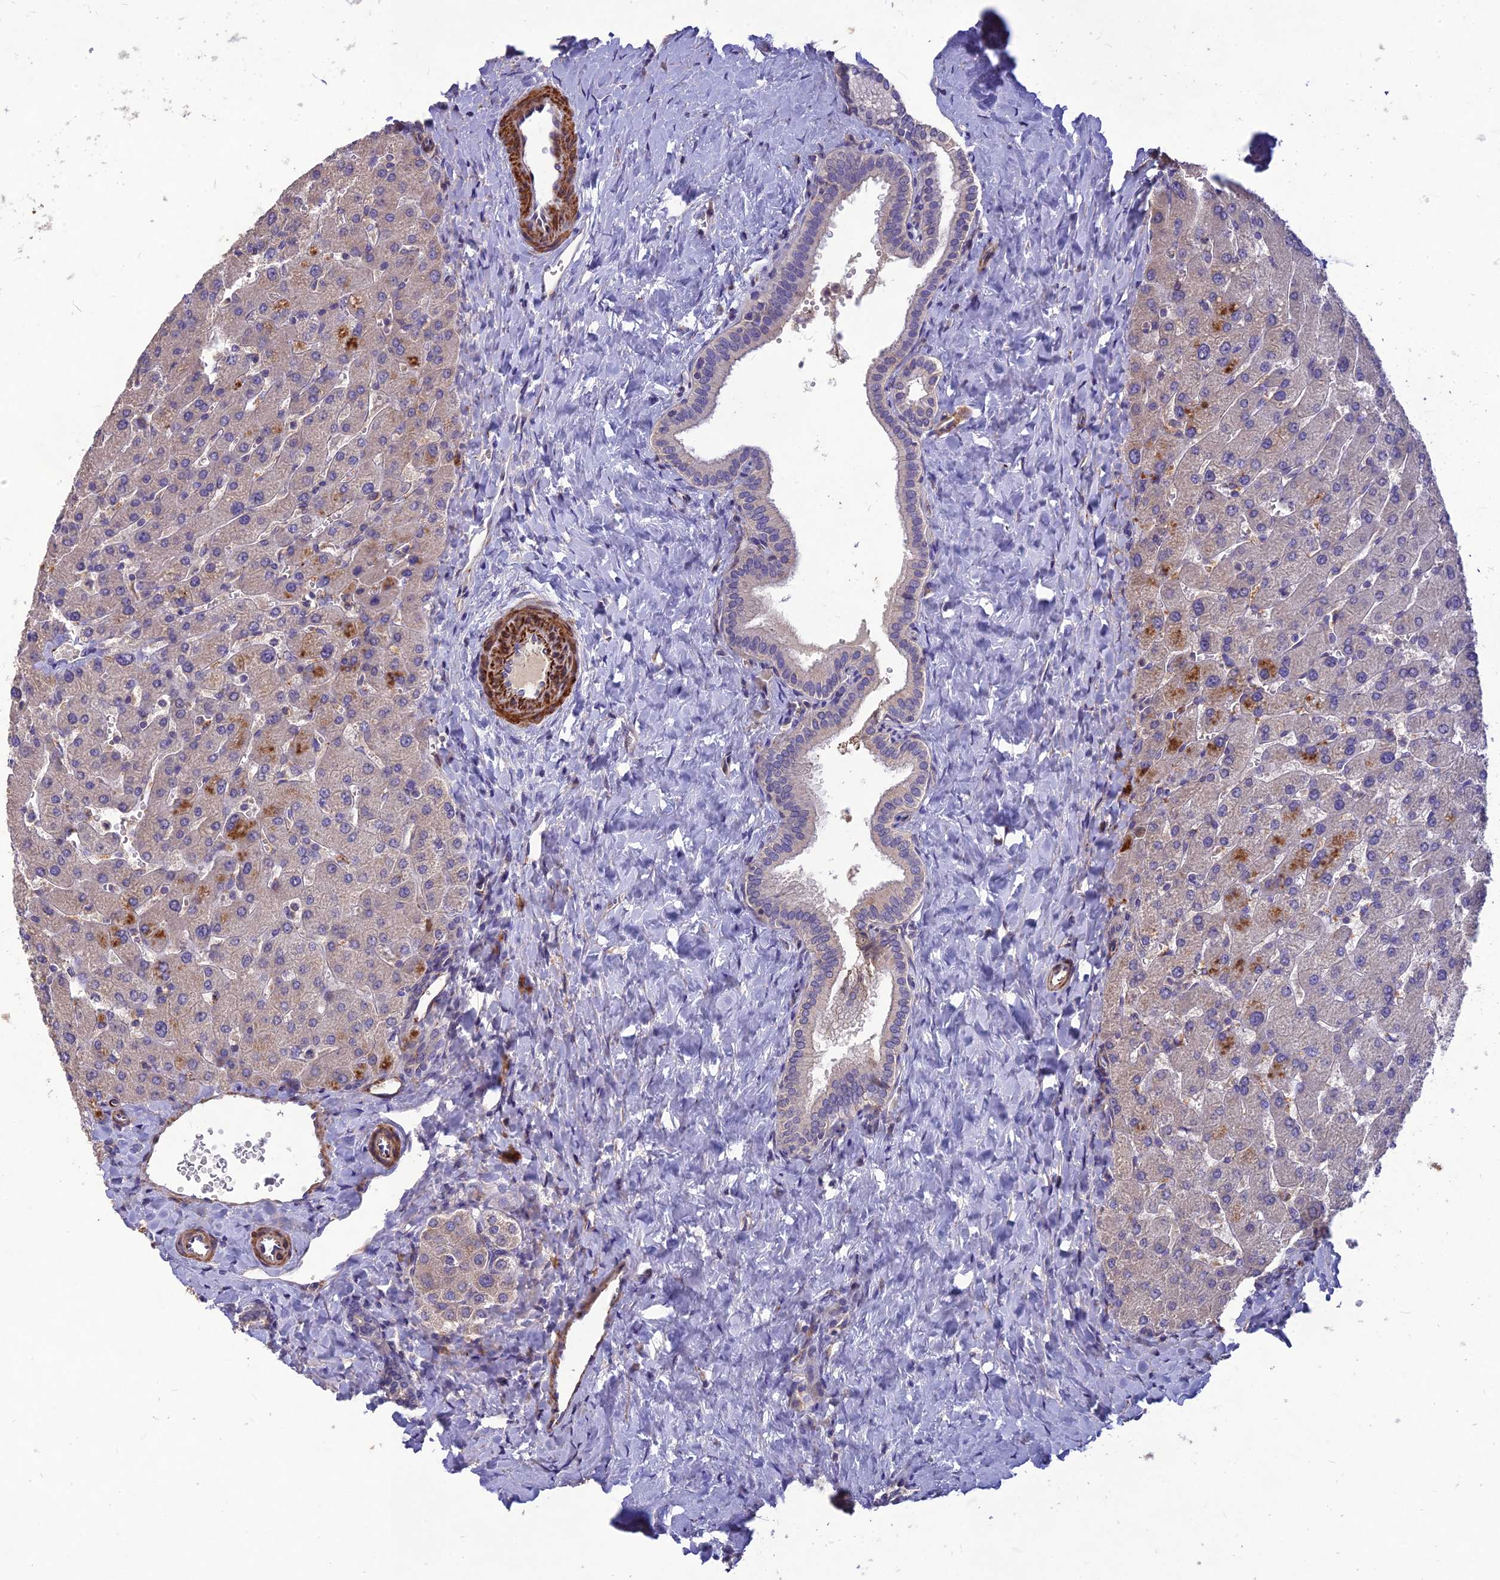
{"staining": {"intensity": "negative", "quantity": "none", "location": "none"}, "tissue": "liver", "cell_type": "Cholangiocytes", "image_type": "normal", "snomed": [{"axis": "morphology", "description": "Normal tissue, NOS"}, {"axis": "topography", "description": "Liver"}], "caption": "This is an immunohistochemistry image of benign liver. There is no expression in cholangiocytes.", "gene": "CLUH", "patient": {"sex": "male", "age": 55}}